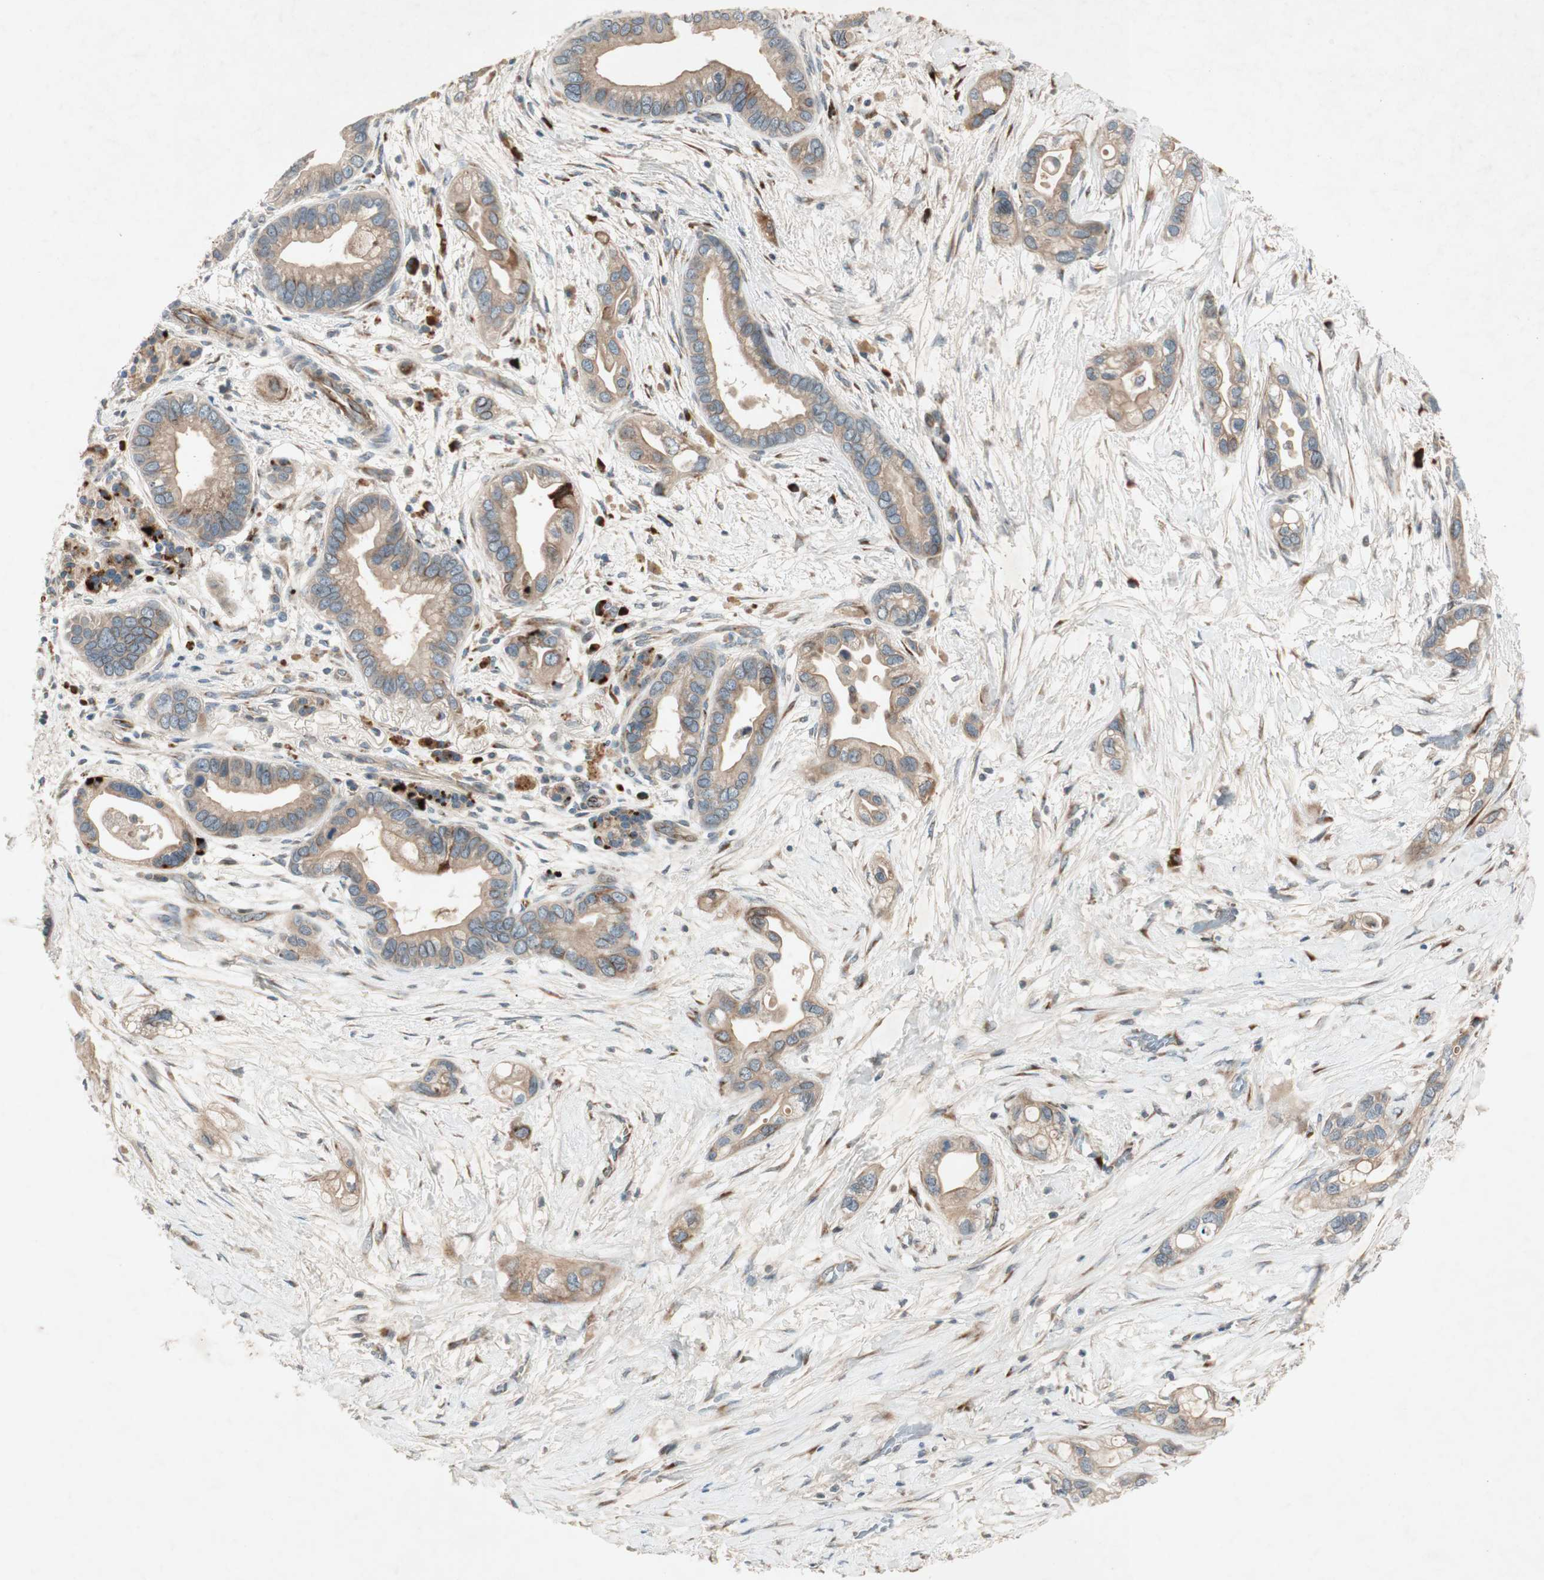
{"staining": {"intensity": "weak", "quantity": ">75%", "location": "cytoplasmic/membranous"}, "tissue": "pancreatic cancer", "cell_type": "Tumor cells", "image_type": "cancer", "snomed": [{"axis": "morphology", "description": "Adenocarcinoma, NOS"}, {"axis": "topography", "description": "Pancreas"}], "caption": "An image showing weak cytoplasmic/membranous staining in about >75% of tumor cells in pancreatic adenocarcinoma, as visualized by brown immunohistochemical staining.", "gene": "APOO", "patient": {"sex": "female", "age": 77}}